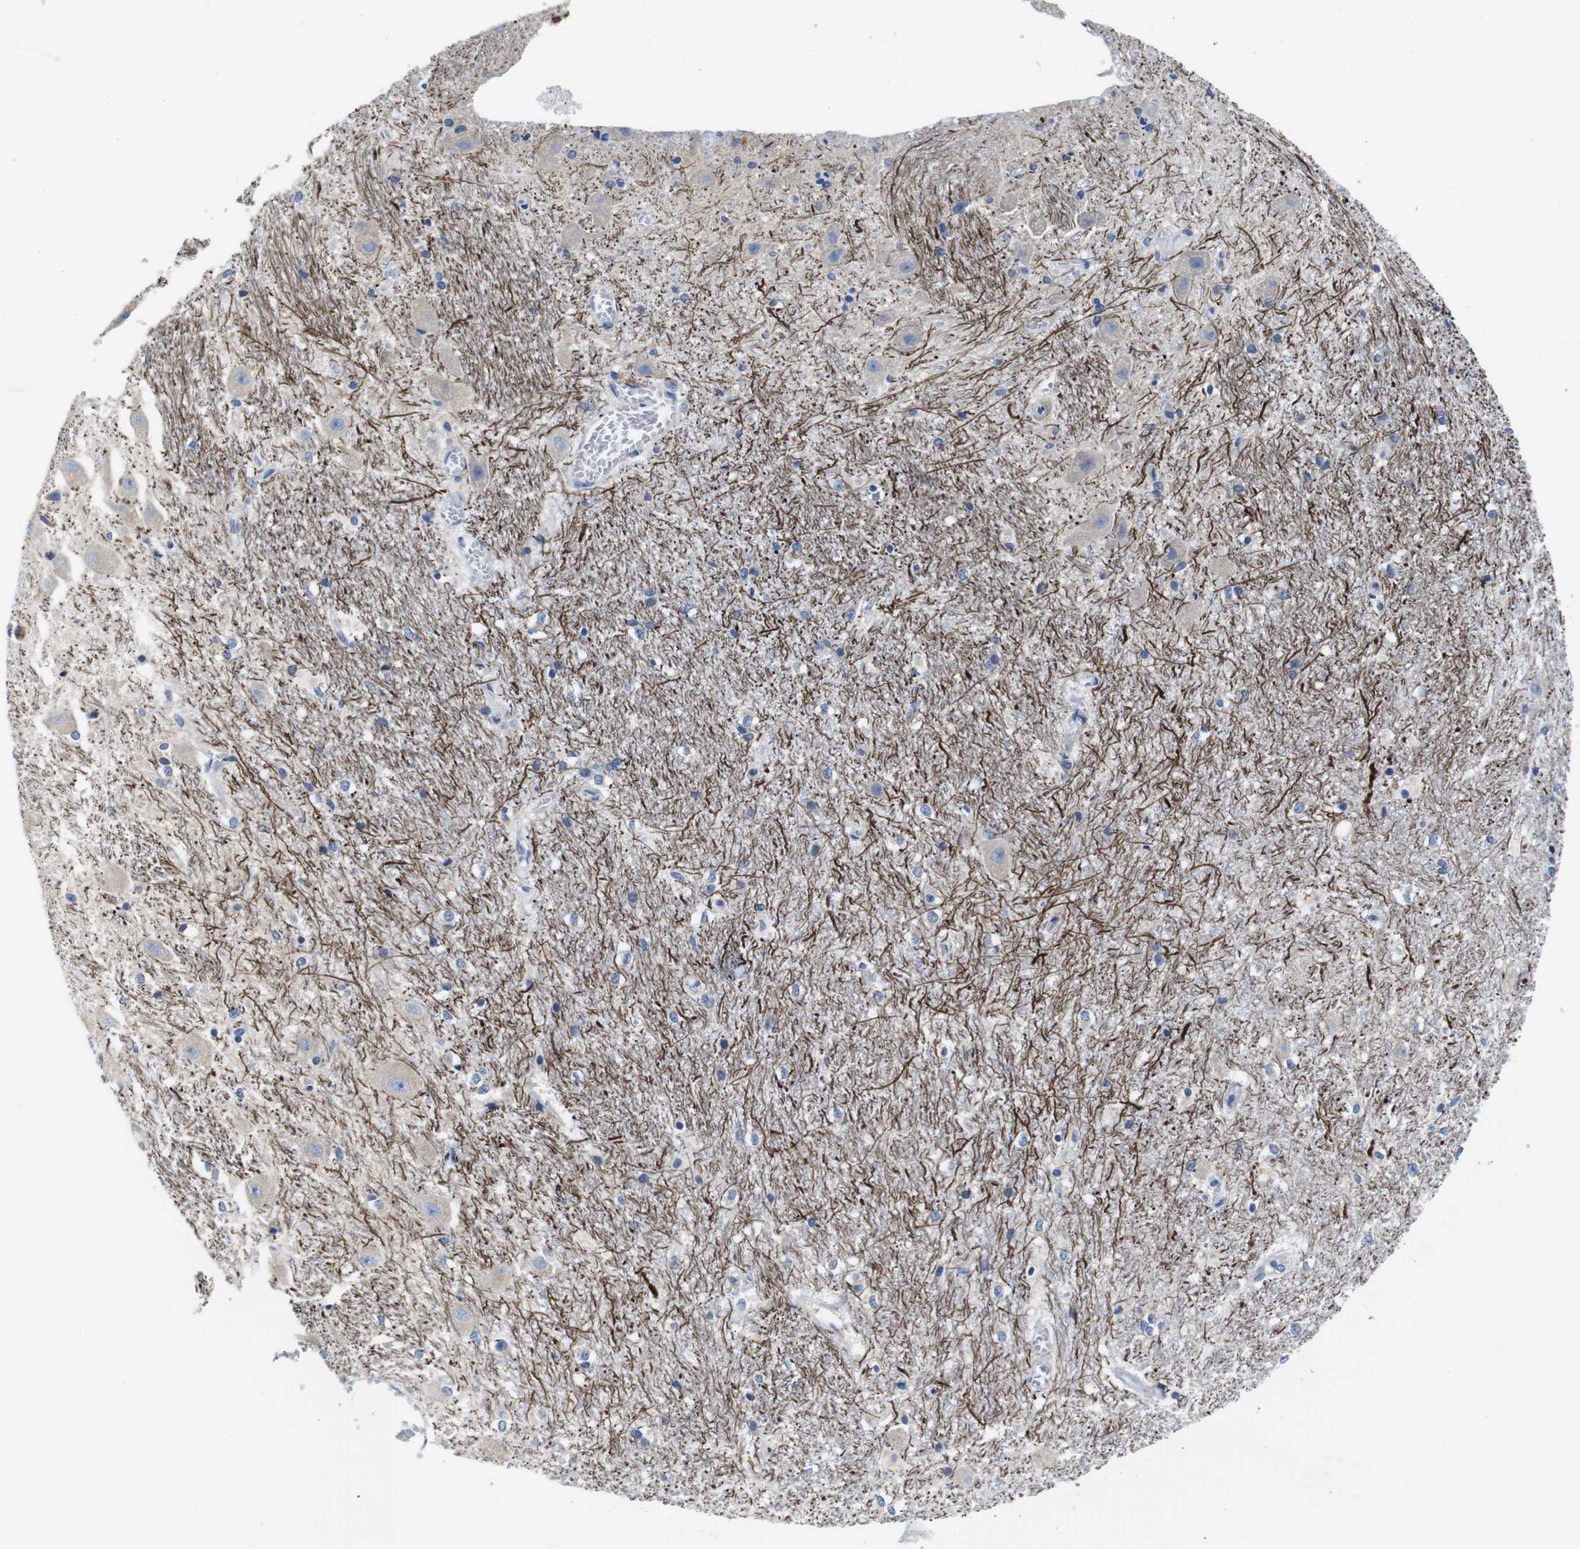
{"staining": {"intensity": "strong", "quantity": "25%-75%", "location": "nuclear"}, "tissue": "hippocampus", "cell_type": "Glial cells", "image_type": "normal", "snomed": [{"axis": "morphology", "description": "Normal tissue, NOS"}, {"axis": "topography", "description": "Hippocampus"}], "caption": "An immunohistochemistry (IHC) histopathology image of benign tissue is shown. Protein staining in brown highlights strong nuclear positivity in hippocampus within glial cells.", "gene": "SNX19", "patient": {"sex": "female", "age": 19}}